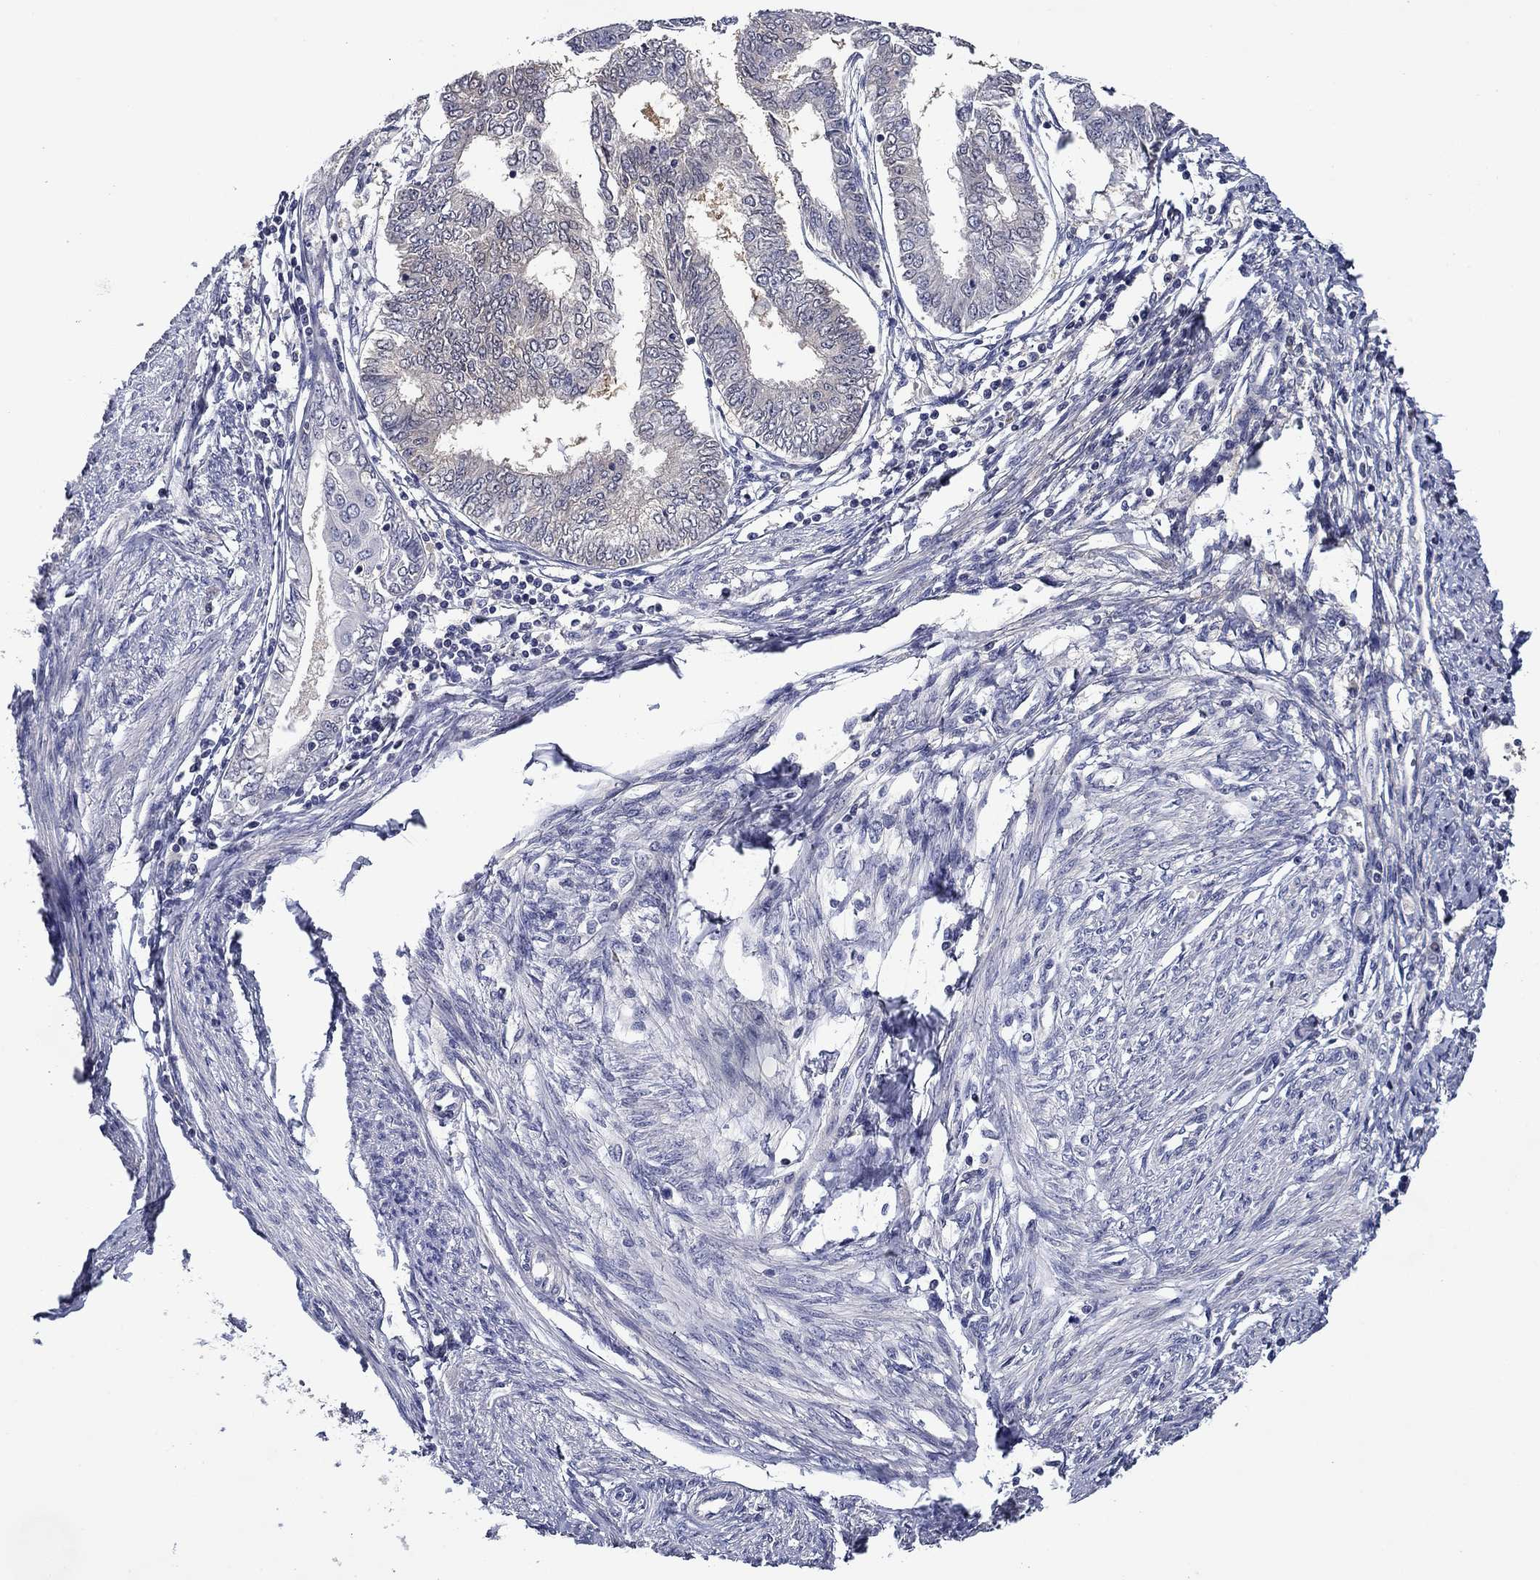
{"staining": {"intensity": "negative", "quantity": "none", "location": "none"}, "tissue": "endometrial cancer", "cell_type": "Tumor cells", "image_type": "cancer", "snomed": [{"axis": "morphology", "description": "Adenocarcinoma, NOS"}, {"axis": "topography", "description": "Endometrium"}], "caption": "High magnification brightfield microscopy of adenocarcinoma (endometrial) stained with DAB (brown) and counterstained with hematoxylin (blue): tumor cells show no significant staining.", "gene": "DDTL", "patient": {"sex": "female", "age": 68}}